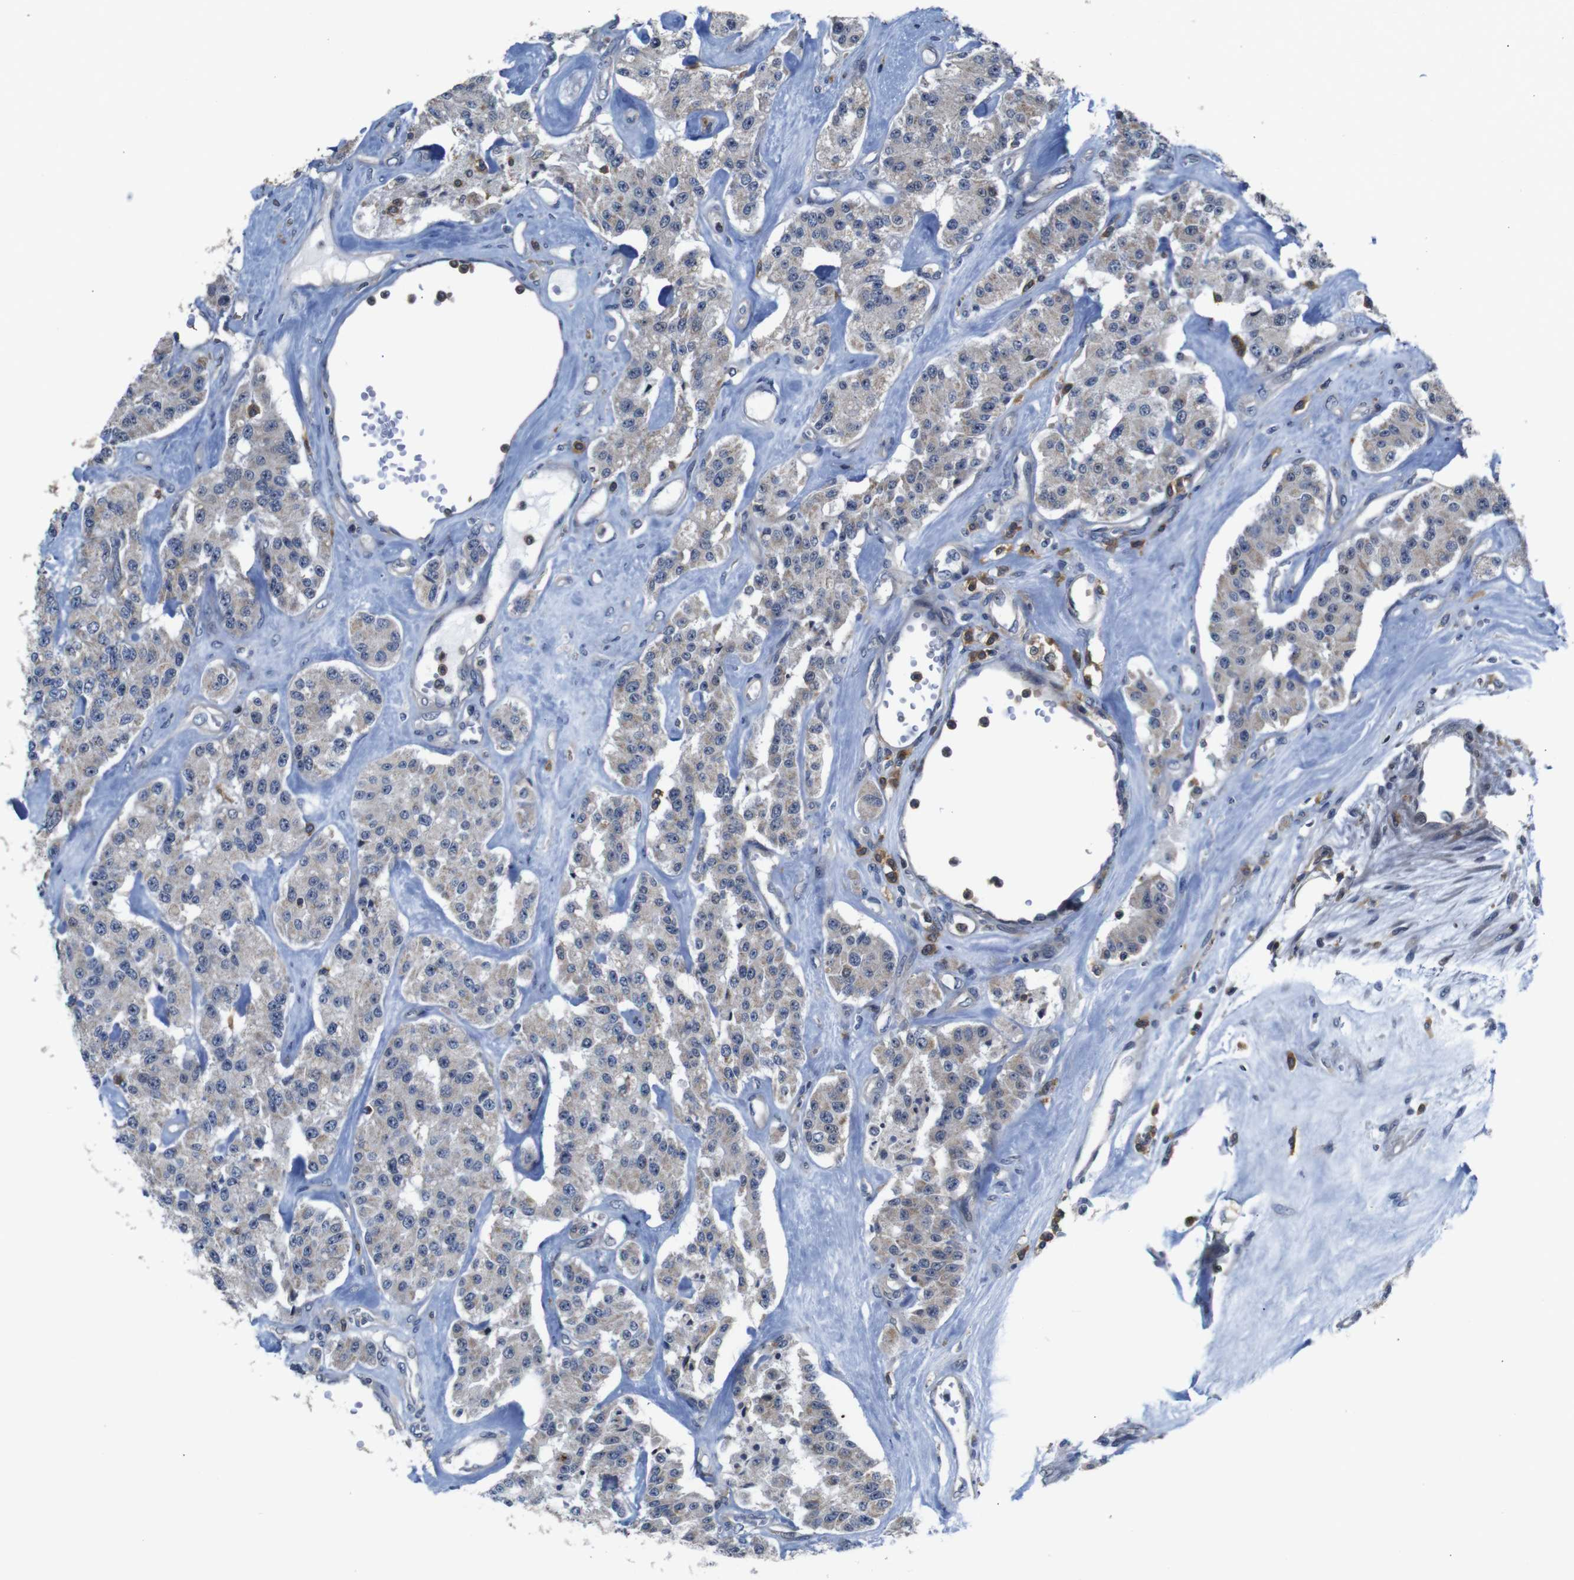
{"staining": {"intensity": "weak", "quantity": "<25%", "location": "cytoplasmic/membranous"}, "tissue": "carcinoid", "cell_type": "Tumor cells", "image_type": "cancer", "snomed": [{"axis": "morphology", "description": "Carcinoid, malignant, NOS"}, {"axis": "topography", "description": "Pancreas"}], "caption": "Immunohistochemical staining of carcinoid demonstrates no significant positivity in tumor cells.", "gene": "BRWD3", "patient": {"sex": "male", "age": 41}}